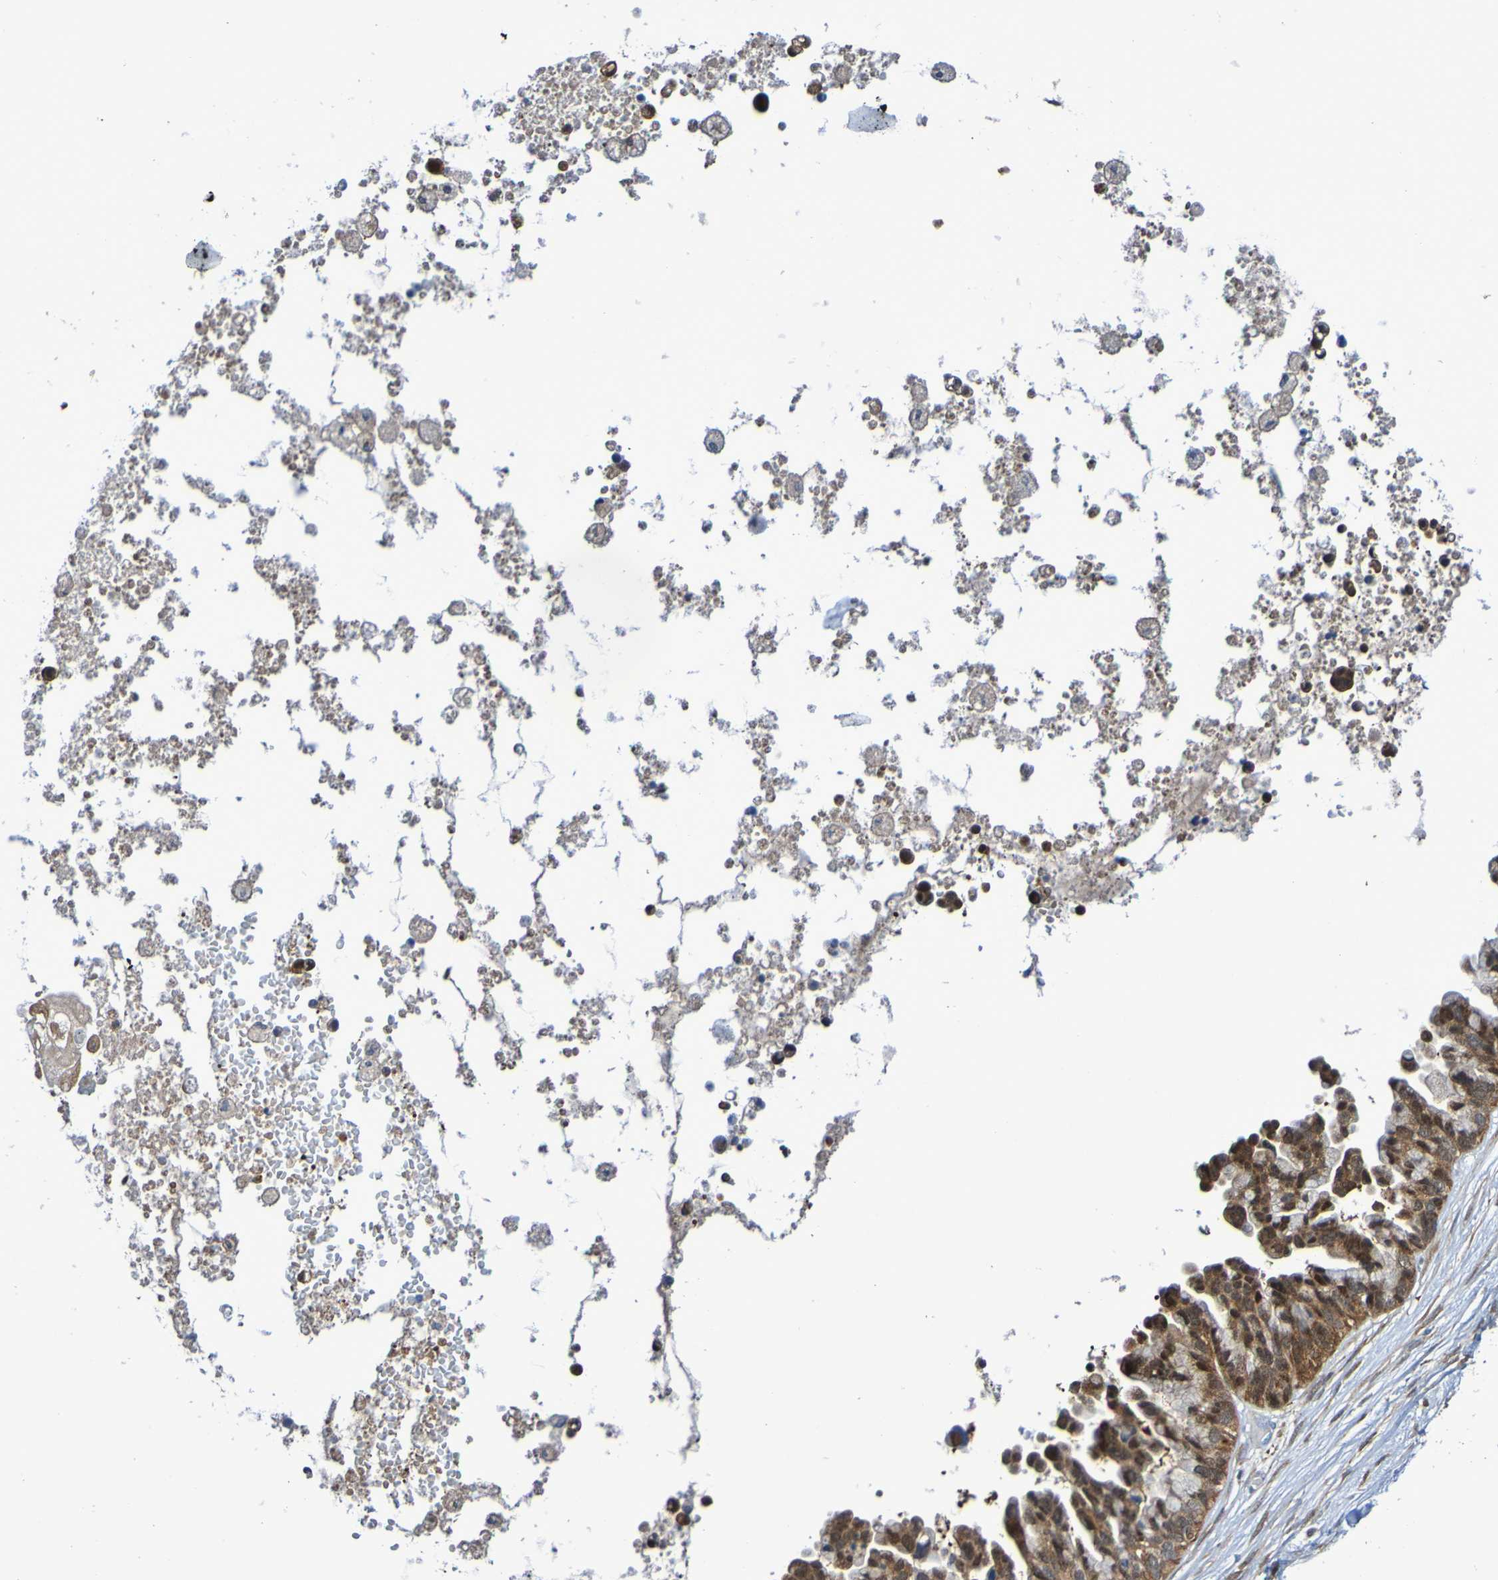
{"staining": {"intensity": "strong", "quantity": ">75%", "location": "cytoplasmic/membranous"}, "tissue": "ovarian cancer", "cell_type": "Tumor cells", "image_type": "cancer", "snomed": [{"axis": "morphology", "description": "Cystadenocarcinoma, serous, NOS"}, {"axis": "topography", "description": "Ovary"}], "caption": "The micrograph reveals a brown stain indicating the presence of a protein in the cytoplasmic/membranous of tumor cells in ovarian cancer.", "gene": "ATIC", "patient": {"sex": "female", "age": 56}}